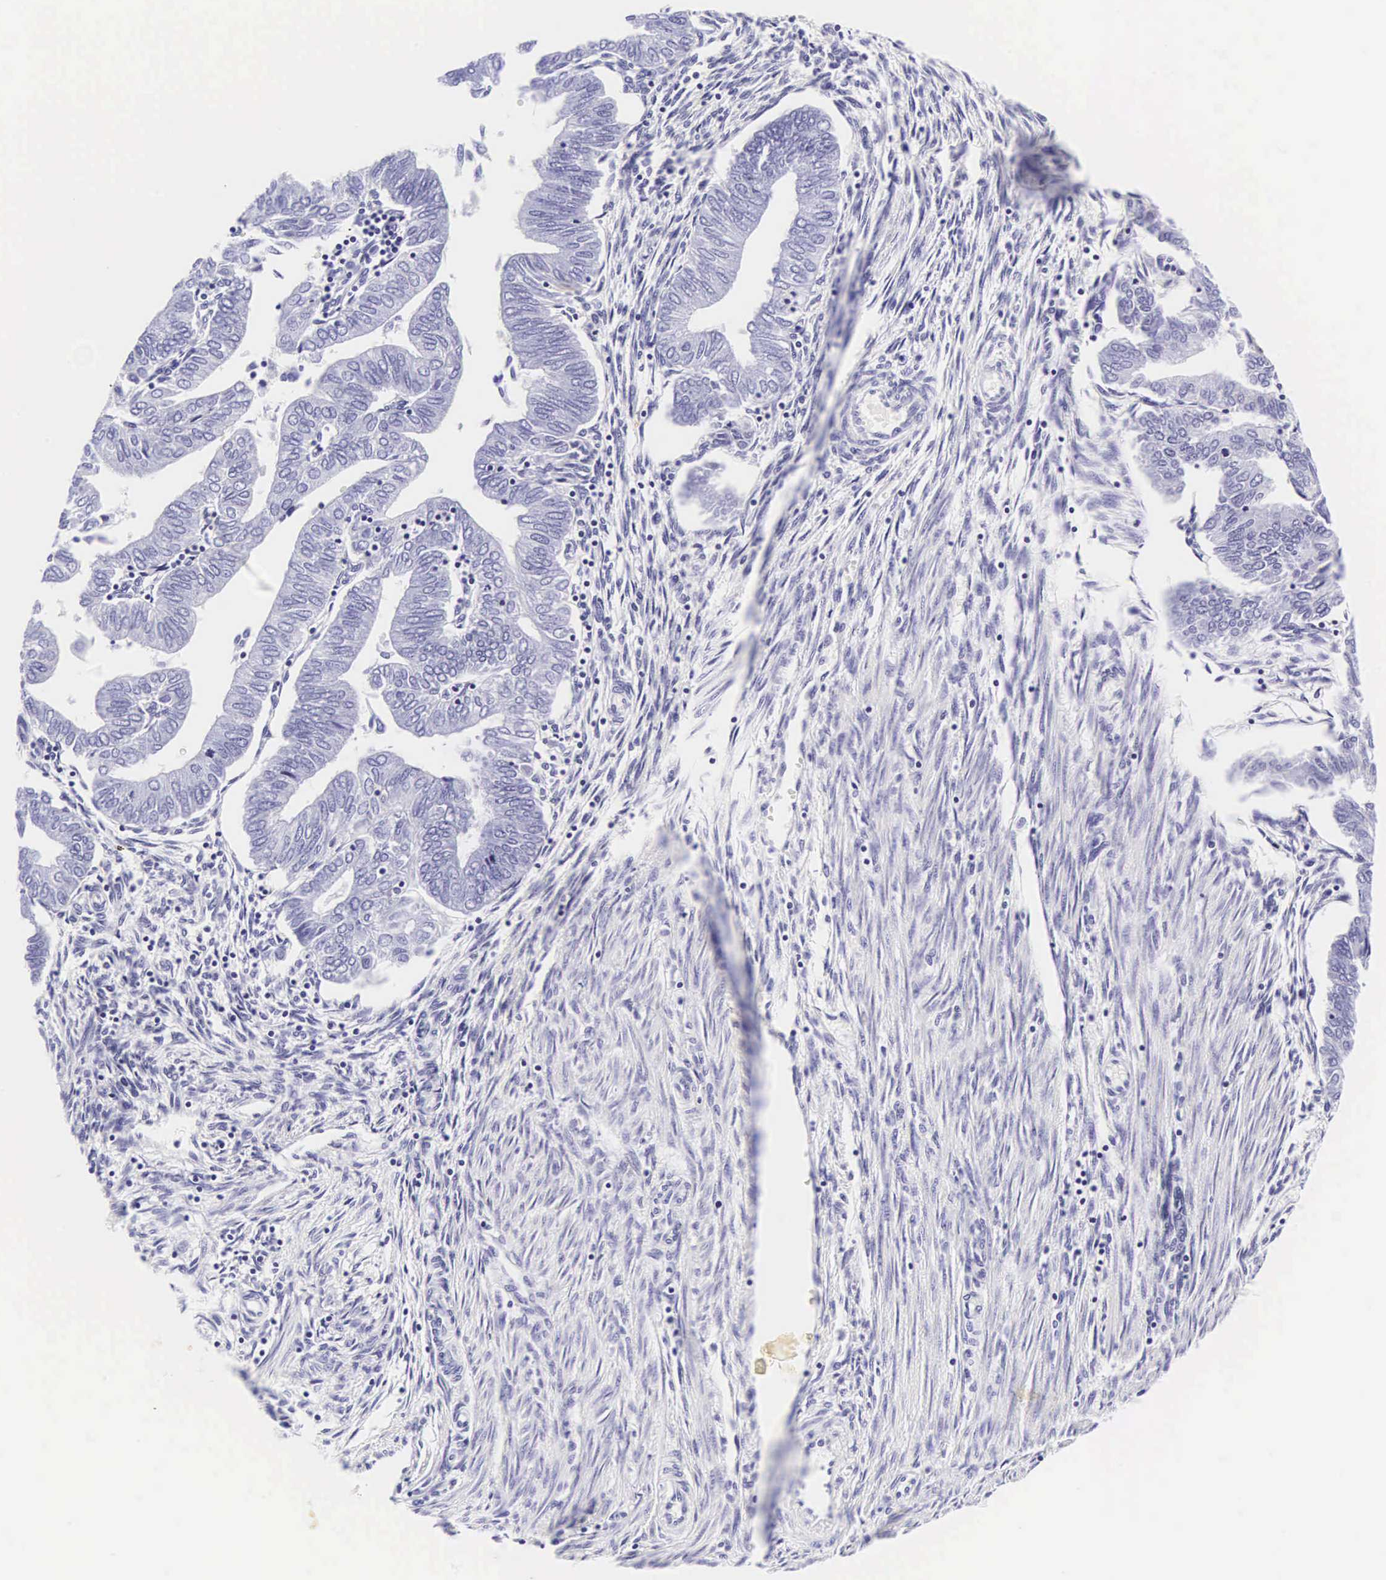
{"staining": {"intensity": "negative", "quantity": "none", "location": "none"}, "tissue": "endometrial cancer", "cell_type": "Tumor cells", "image_type": "cancer", "snomed": [{"axis": "morphology", "description": "Adenocarcinoma, NOS"}, {"axis": "topography", "description": "Endometrium"}], "caption": "IHC micrograph of neoplastic tissue: endometrial cancer (adenocarcinoma) stained with DAB (3,3'-diaminobenzidine) displays no significant protein staining in tumor cells. (DAB immunohistochemistry (IHC) with hematoxylin counter stain).", "gene": "CD1A", "patient": {"sex": "female", "age": 51}}